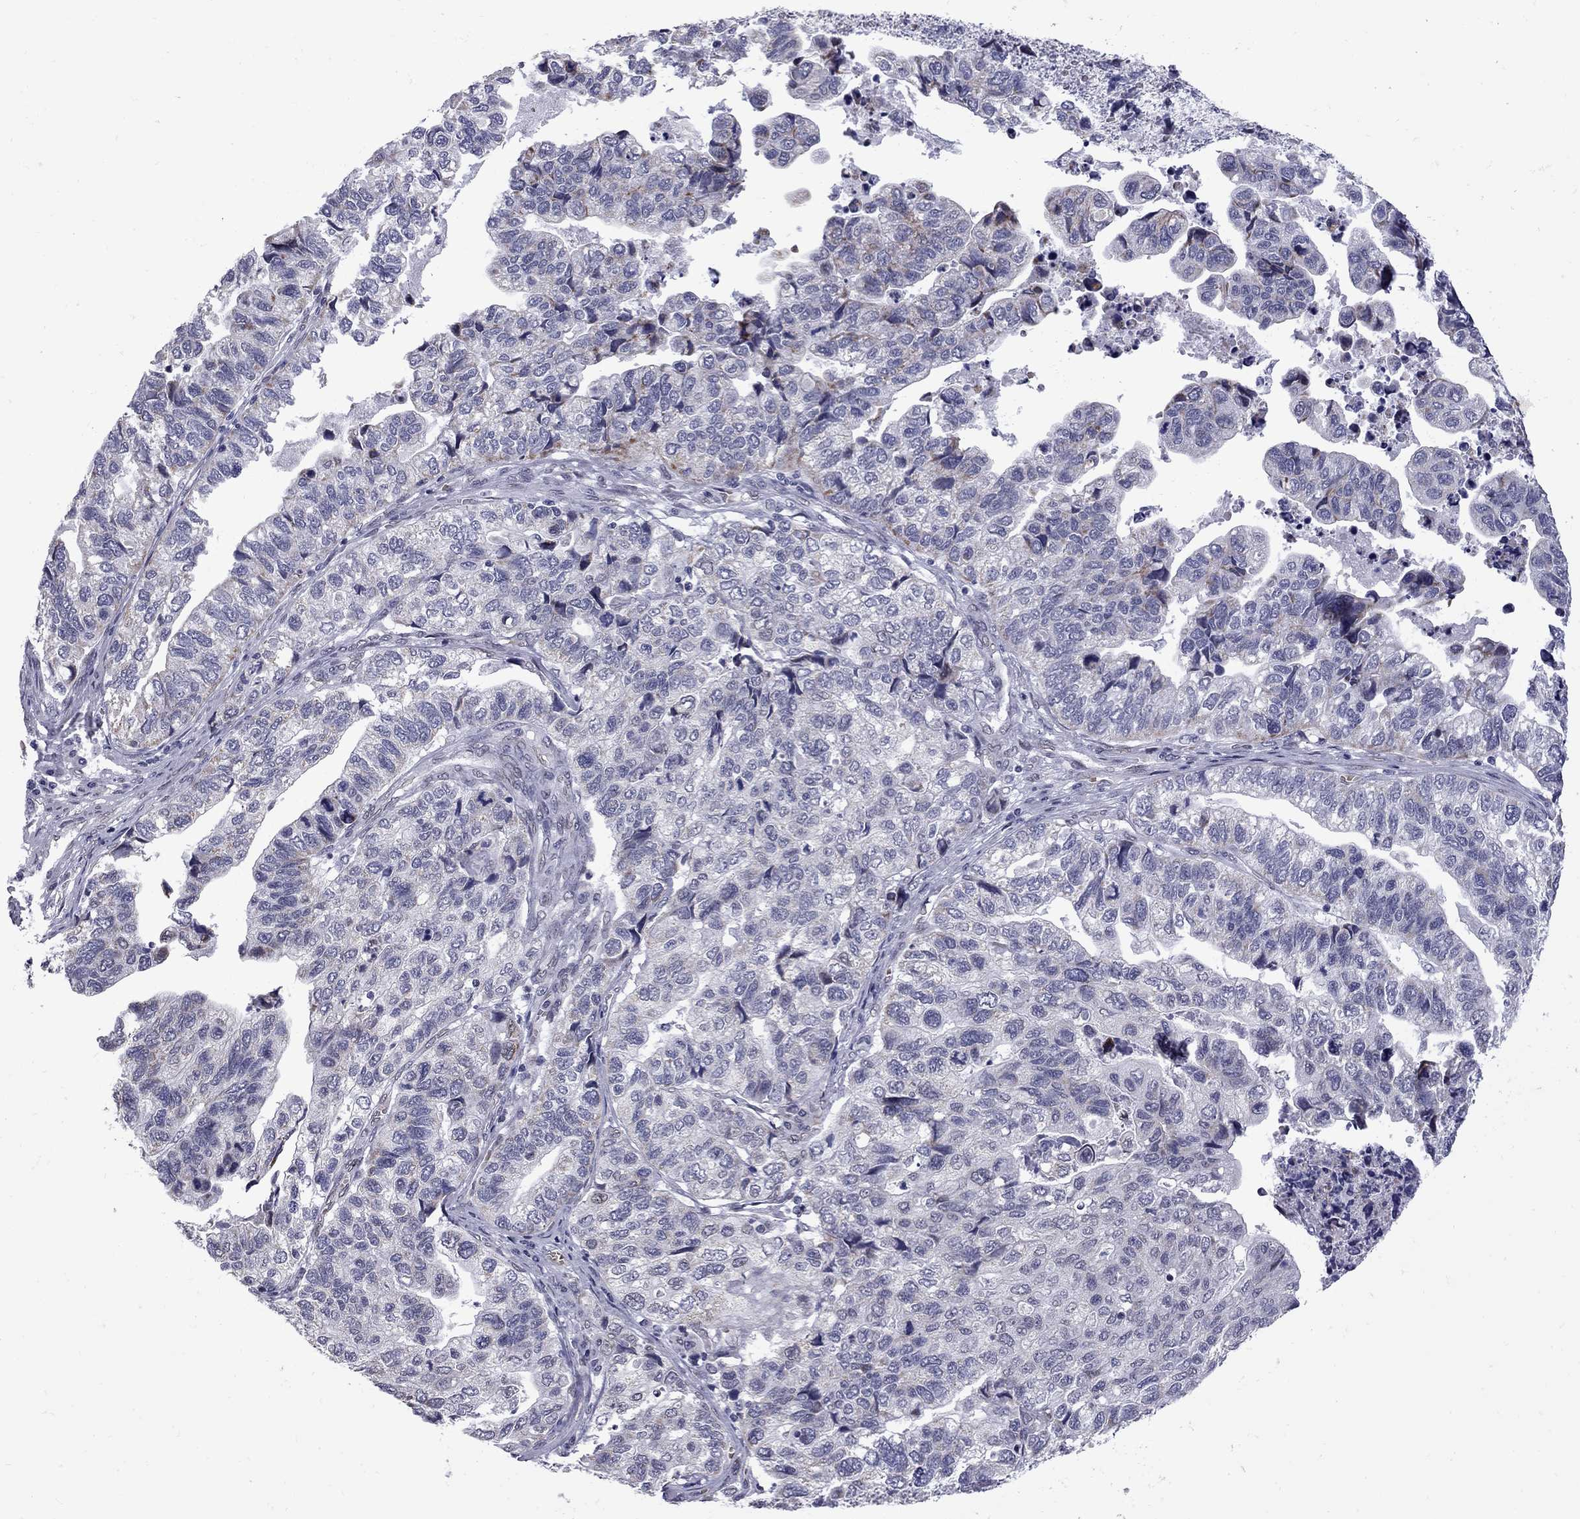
{"staining": {"intensity": "weak", "quantity": "<25%", "location": "cytoplasmic/membranous"}, "tissue": "stomach cancer", "cell_type": "Tumor cells", "image_type": "cancer", "snomed": [{"axis": "morphology", "description": "Adenocarcinoma, NOS"}, {"axis": "topography", "description": "Stomach, upper"}], "caption": "Human adenocarcinoma (stomach) stained for a protein using immunohistochemistry (IHC) demonstrates no positivity in tumor cells.", "gene": "CLTCL1", "patient": {"sex": "female", "age": 67}}